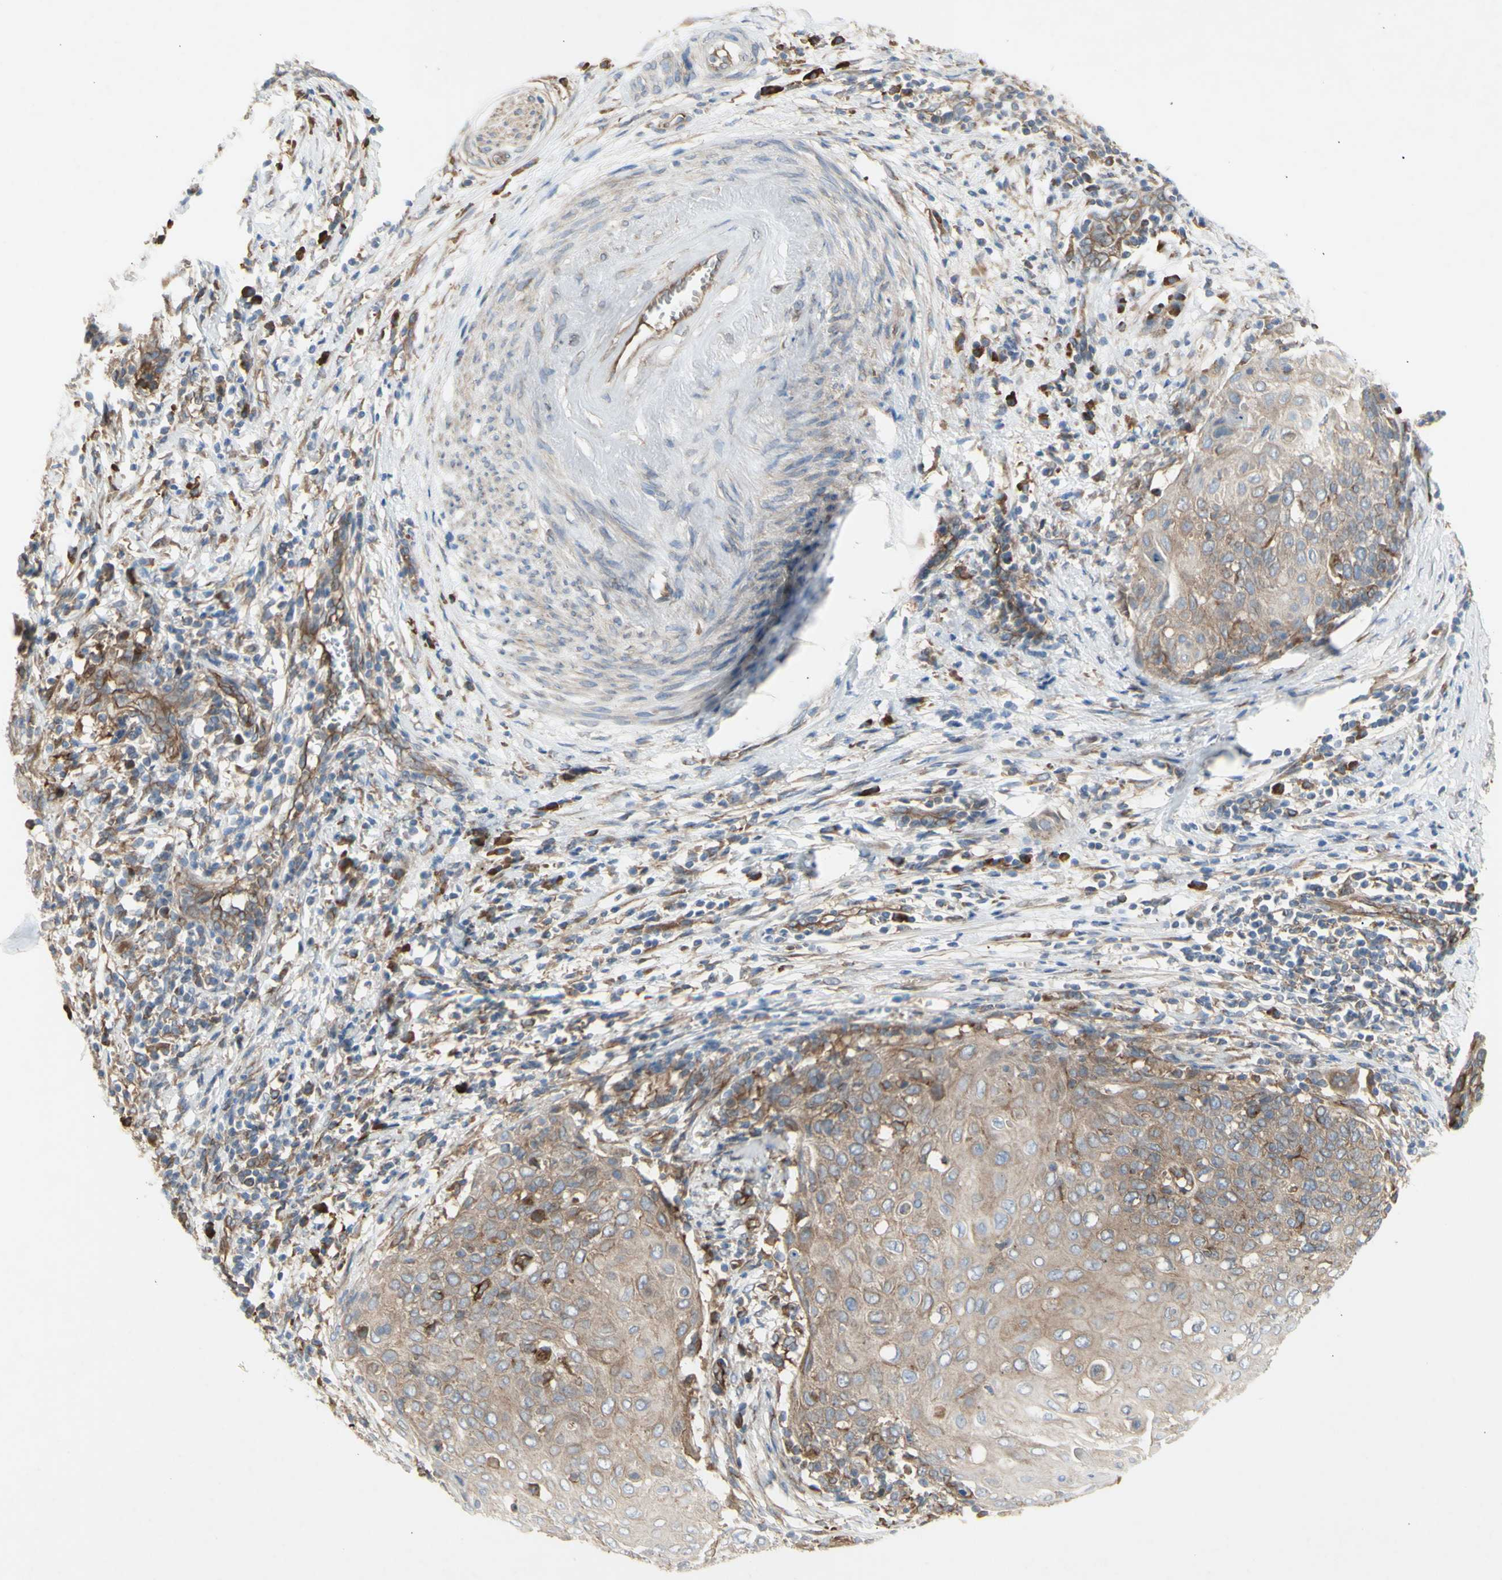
{"staining": {"intensity": "weak", "quantity": ">75%", "location": "cytoplasmic/membranous"}, "tissue": "cervical cancer", "cell_type": "Tumor cells", "image_type": "cancer", "snomed": [{"axis": "morphology", "description": "Squamous cell carcinoma, NOS"}, {"axis": "topography", "description": "Cervix"}], "caption": "There is low levels of weak cytoplasmic/membranous positivity in tumor cells of cervical squamous cell carcinoma, as demonstrated by immunohistochemical staining (brown color).", "gene": "KLC1", "patient": {"sex": "female", "age": 39}}